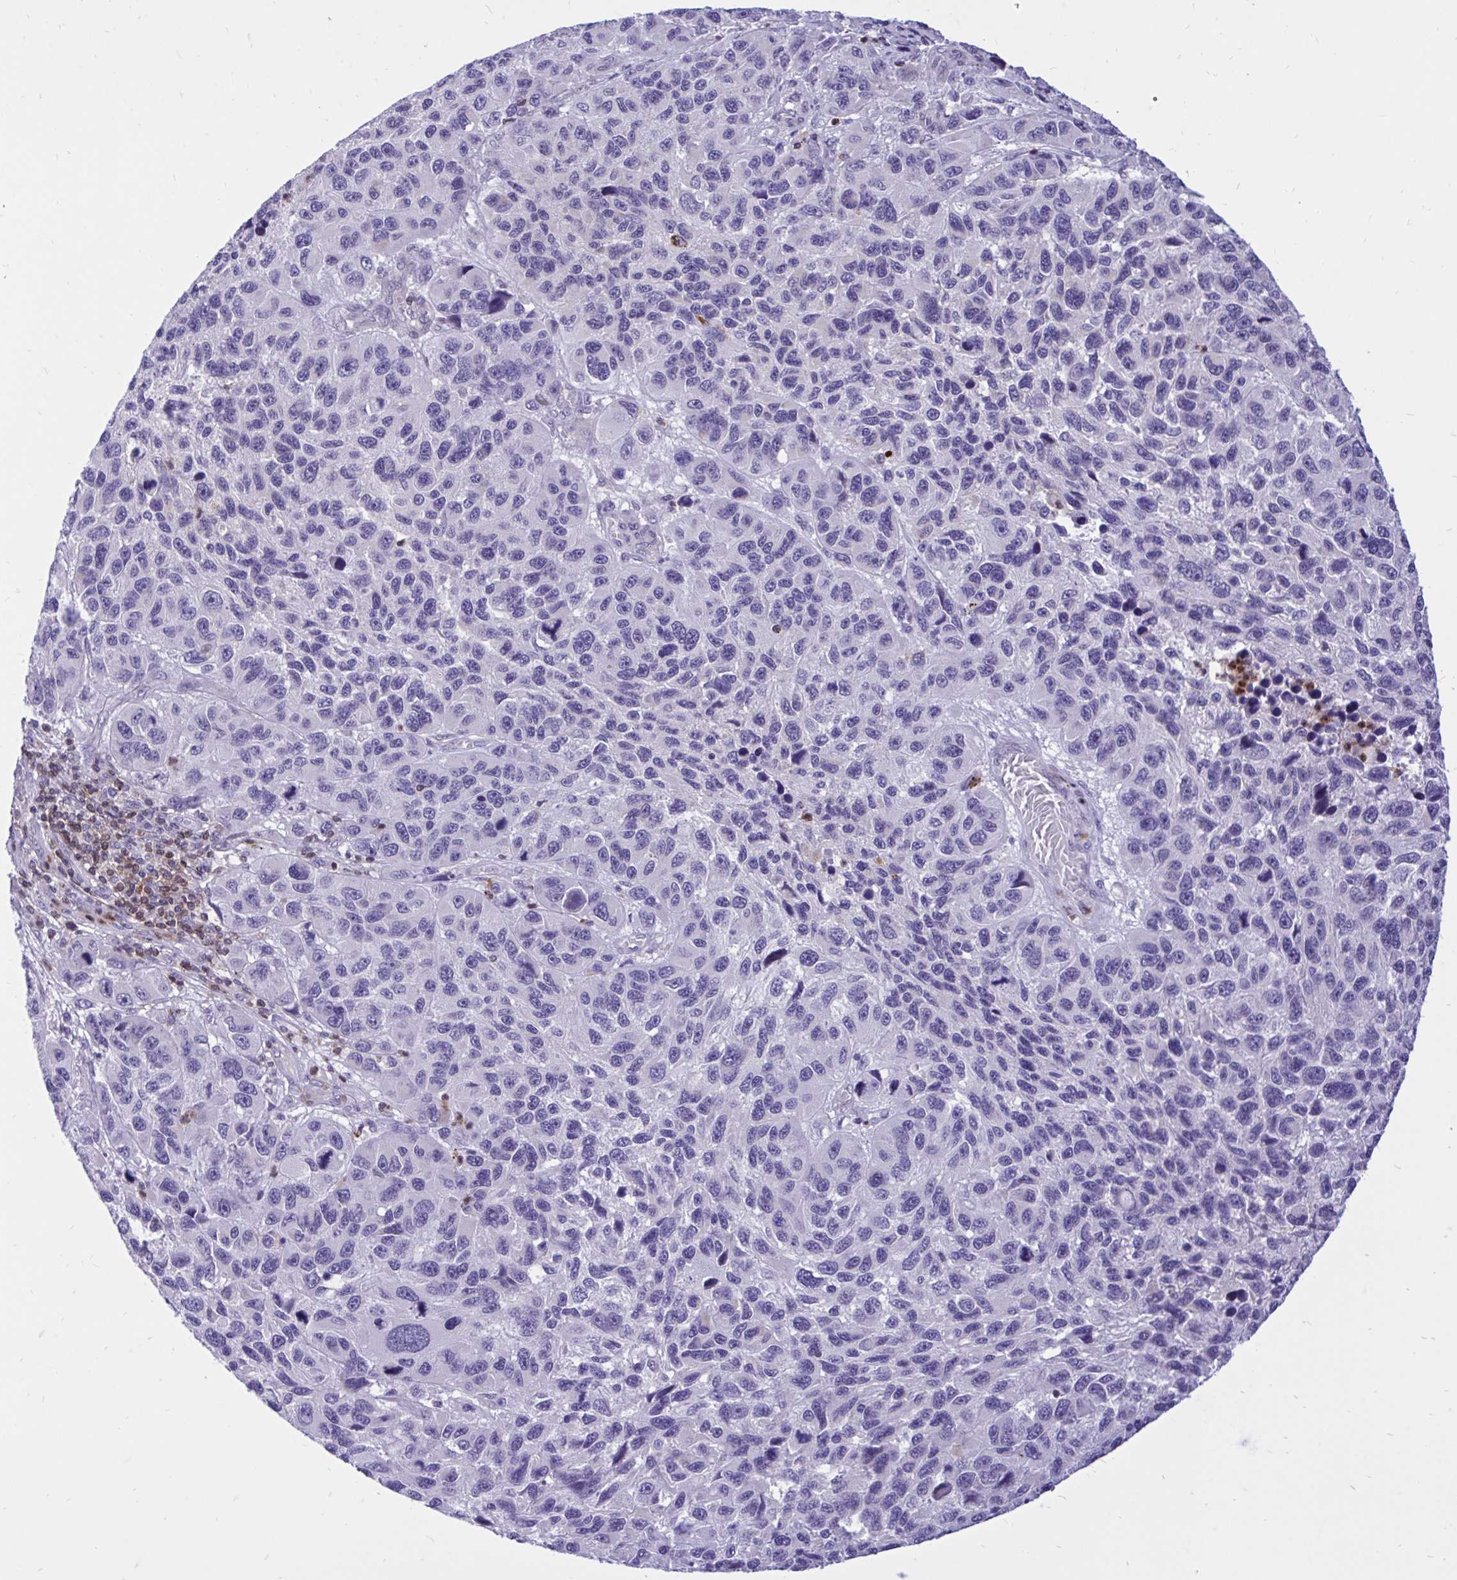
{"staining": {"intensity": "negative", "quantity": "none", "location": "none"}, "tissue": "melanoma", "cell_type": "Tumor cells", "image_type": "cancer", "snomed": [{"axis": "morphology", "description": "Malignant melanoma, NOS"}, {"axis": "topography", "description": "Skin"}], "caption": "Tumor cells are negative for protein expression in human malignant melanoma.", "gene": "CXCL8", "patient": {"sex": "male", "age": 53}}